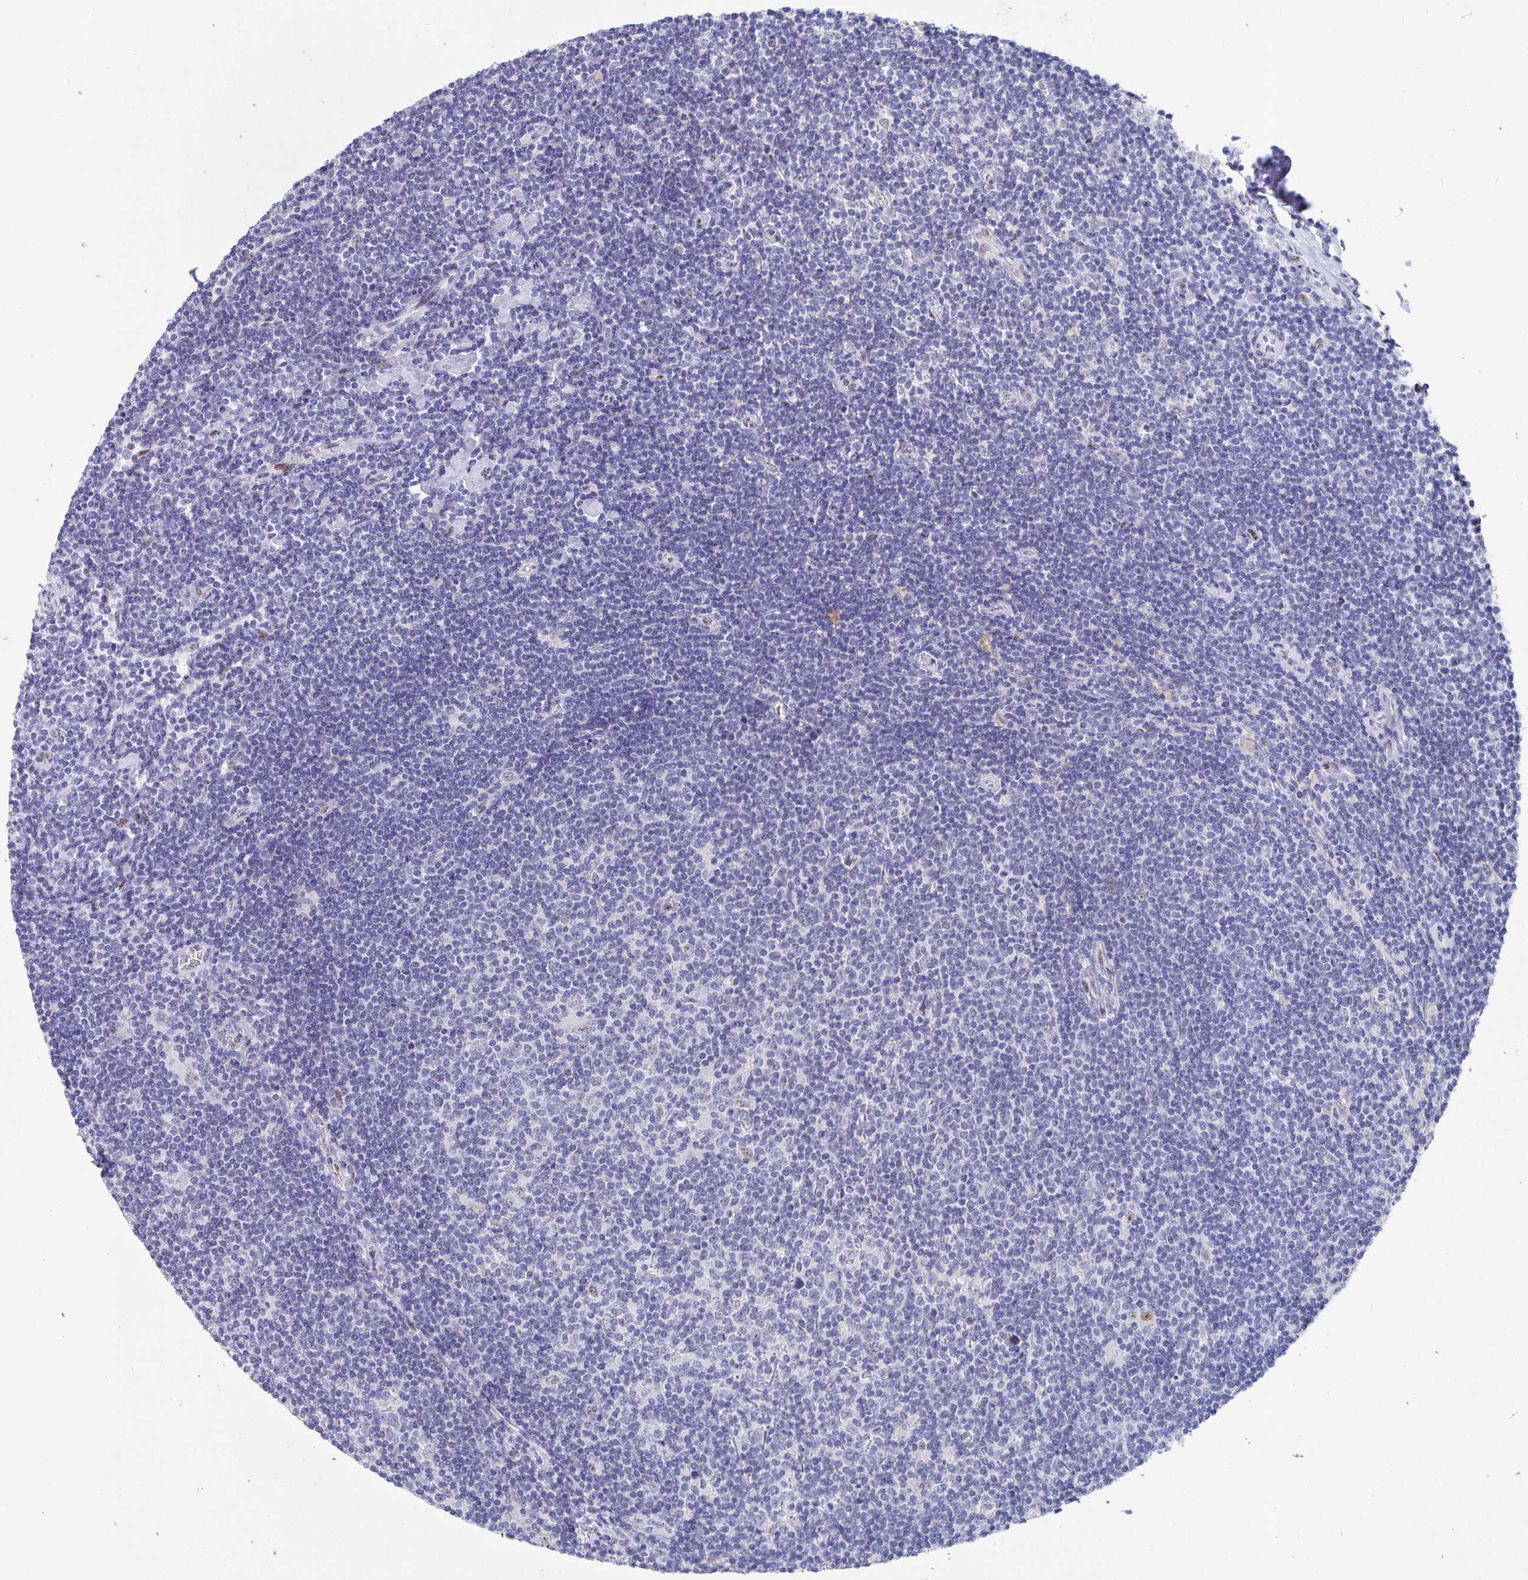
{"staining": {"intensity": "negative", "quantity": "none", "location": "none"}, "tissue": "lymphoma", "cell_type": "Tumor cells", "image_type": "cancer", "snomed": [{"axis": "morphology", "description": "Hodgkin's disease, NOS"}, {"axis": "topography", "description": "Lymph node"}], "caption": "IHC image of neoplastic tissue: Hodgkin's disease stained with DAB (3,3'-diaminobenzidine) demonstrates no significant protein positivity in tumor cells.", "gene": "SMOC1", "patient": {"sex": "male", "age": 40}}